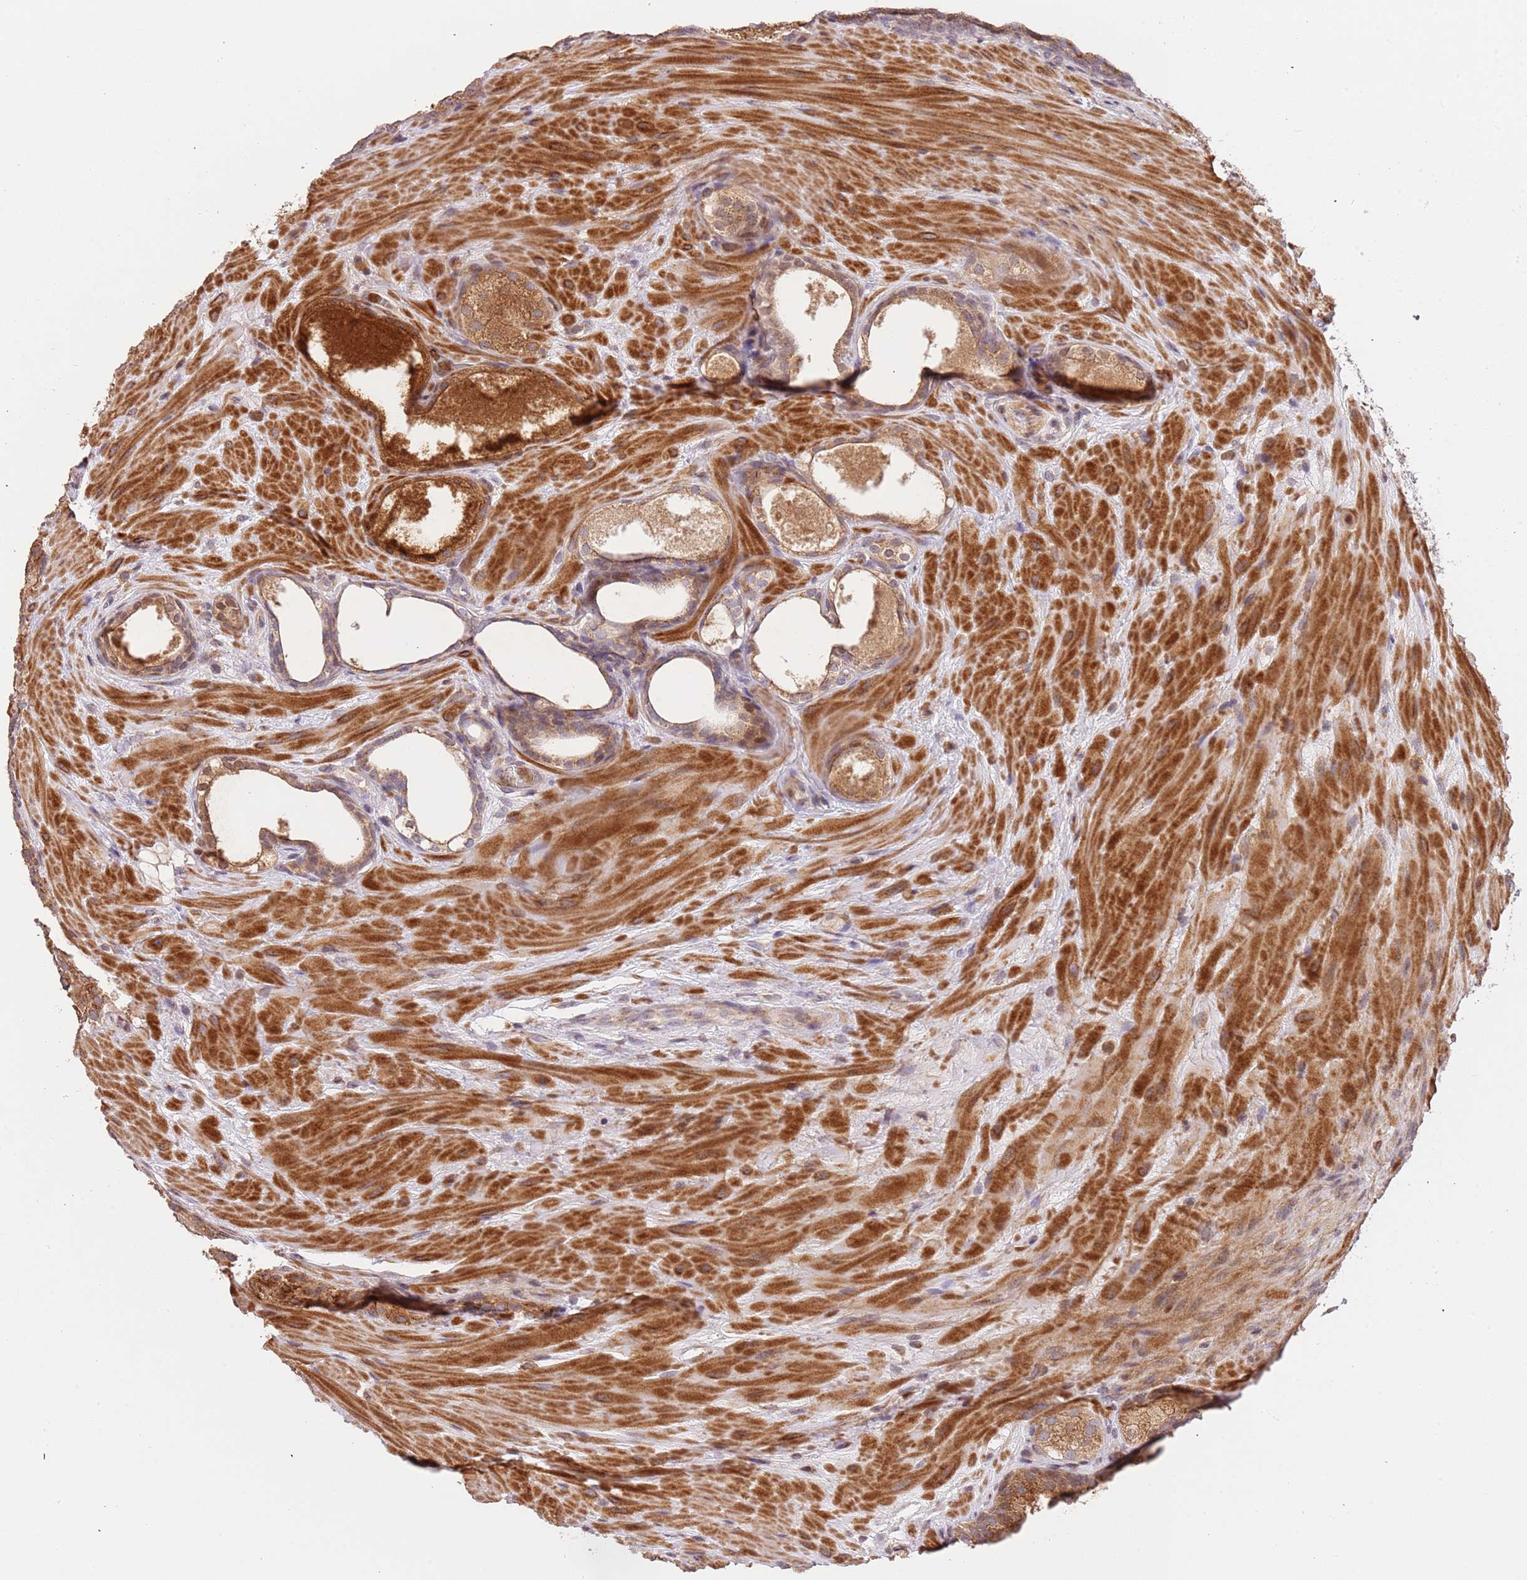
{"staining": {"intensity": "moderate", "quantity": ">75%", "location": "cytoplasmic/membranous"}, "tissue": "prostate cancer", "cell_type": "Tumor cells", "image_type": "cancer", "snomed": [{"axis": "morphology", "description": "Adenocarcinoma, High grade"}, {"axis": "topography", "description": "Prostate"}], "caption": "Prostate cancer (adenocarcinoma (high-grade)) tissue shows moderate cytoplasmic/membranous staining in about >75% of tumor cells, visualized by immunohistochemistry.", "gene": "SLC16A4", "patient": {"sex": "male", "age": 60}}